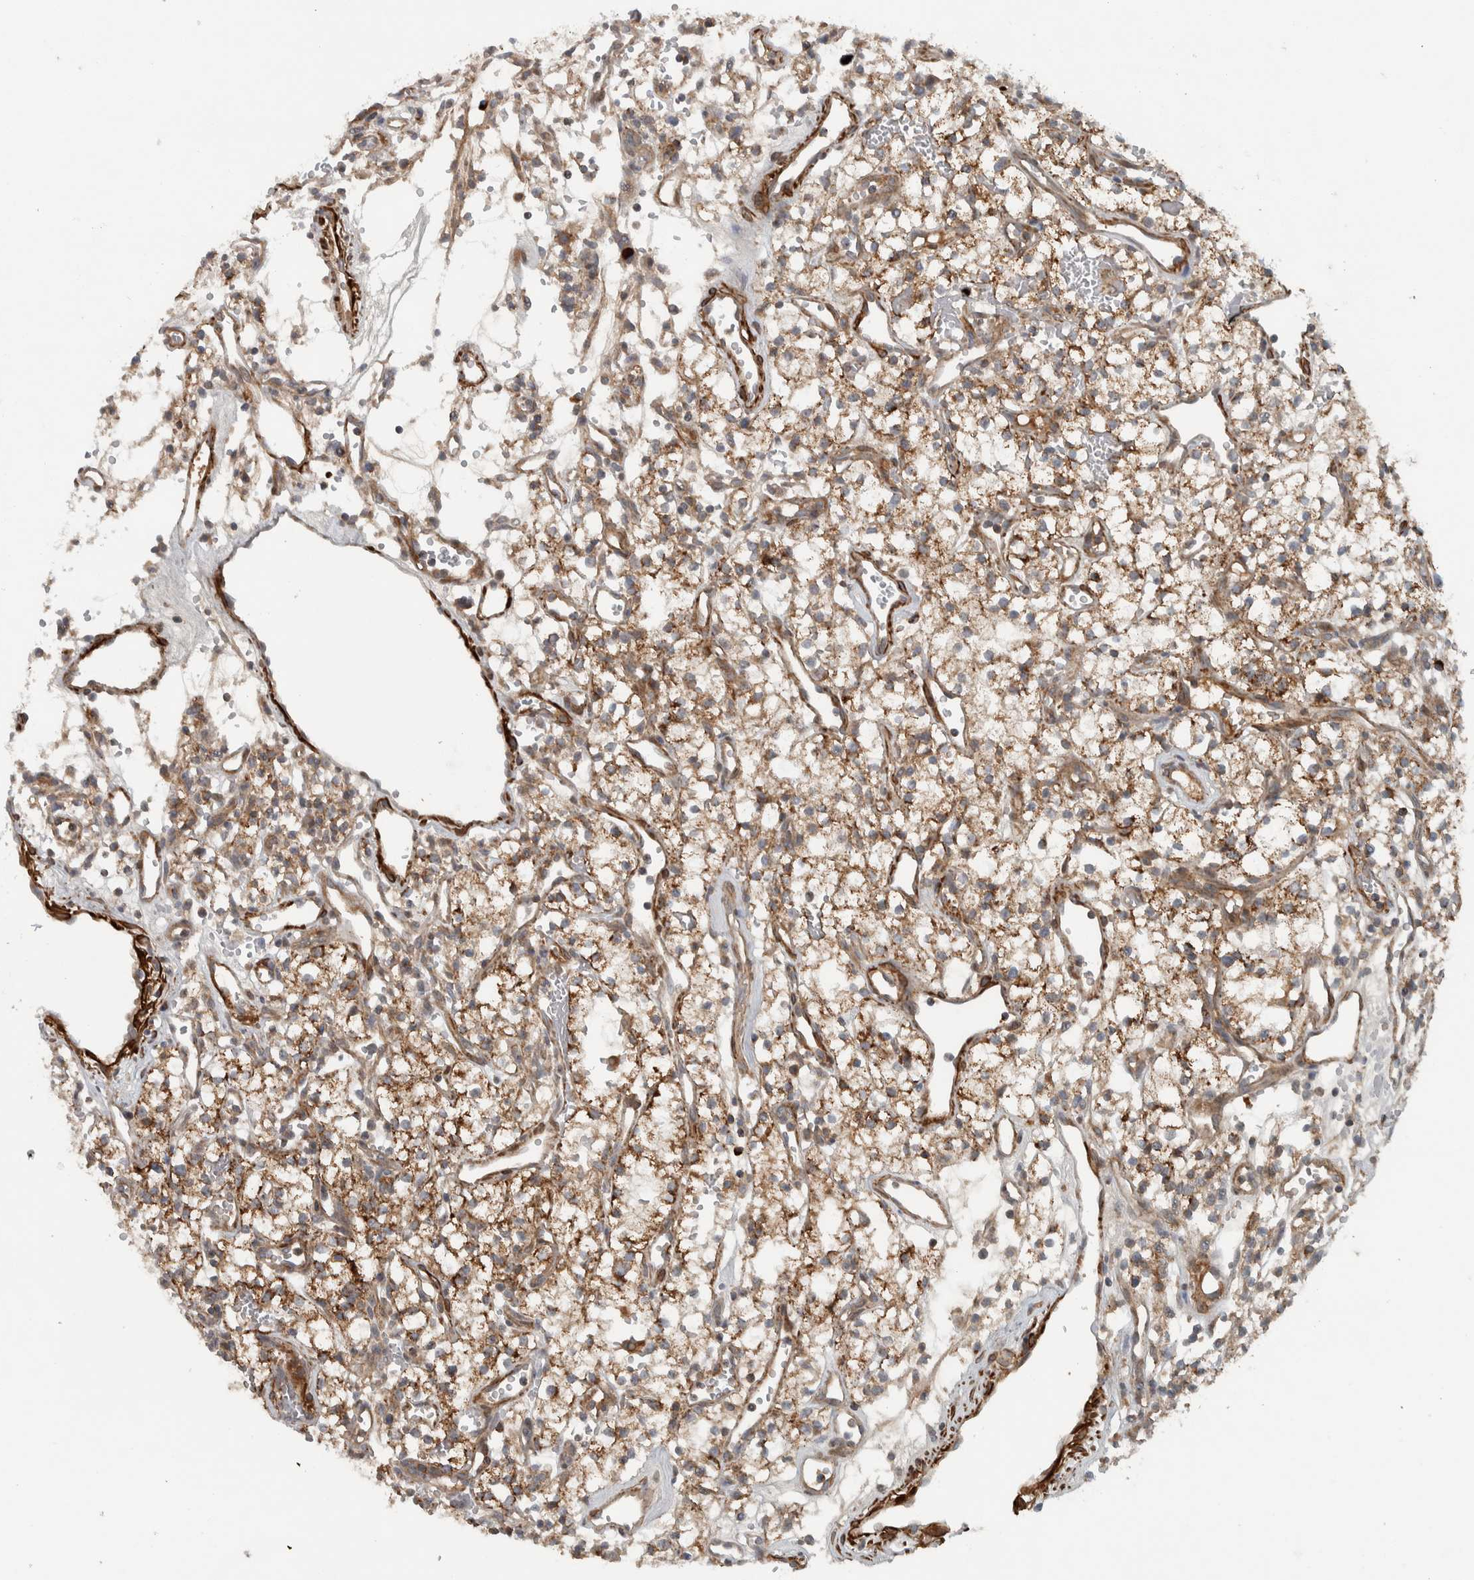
{"staining": {"intensity": "moderate", "quantity": ">75%", "location": "cytoplasmic/membranous"}, "tissue": "renal cancer", "cell_type": "Tumor cells", "image_type": "cancer", "snomed": [{"axis": "morphology", "description": "Adenocarcinoma, NOS"}, {"axis": "topography", "description": "Kidney"}], "caption": "Immunohistochemistry staining of adenocarcinoma (renal), which reveals medium levels of moderate cytoplasmic/membranous positivity in approximately >75% of tumor cells indicating moderate cytoplasmic/membranous protein expression. The staining was performed using DAB (brown) for protein detection and nuclei were counterstained in hematoxylin (blue).", "gene": "LBHD1", "patient": {"sex": "male", "age": 59}}